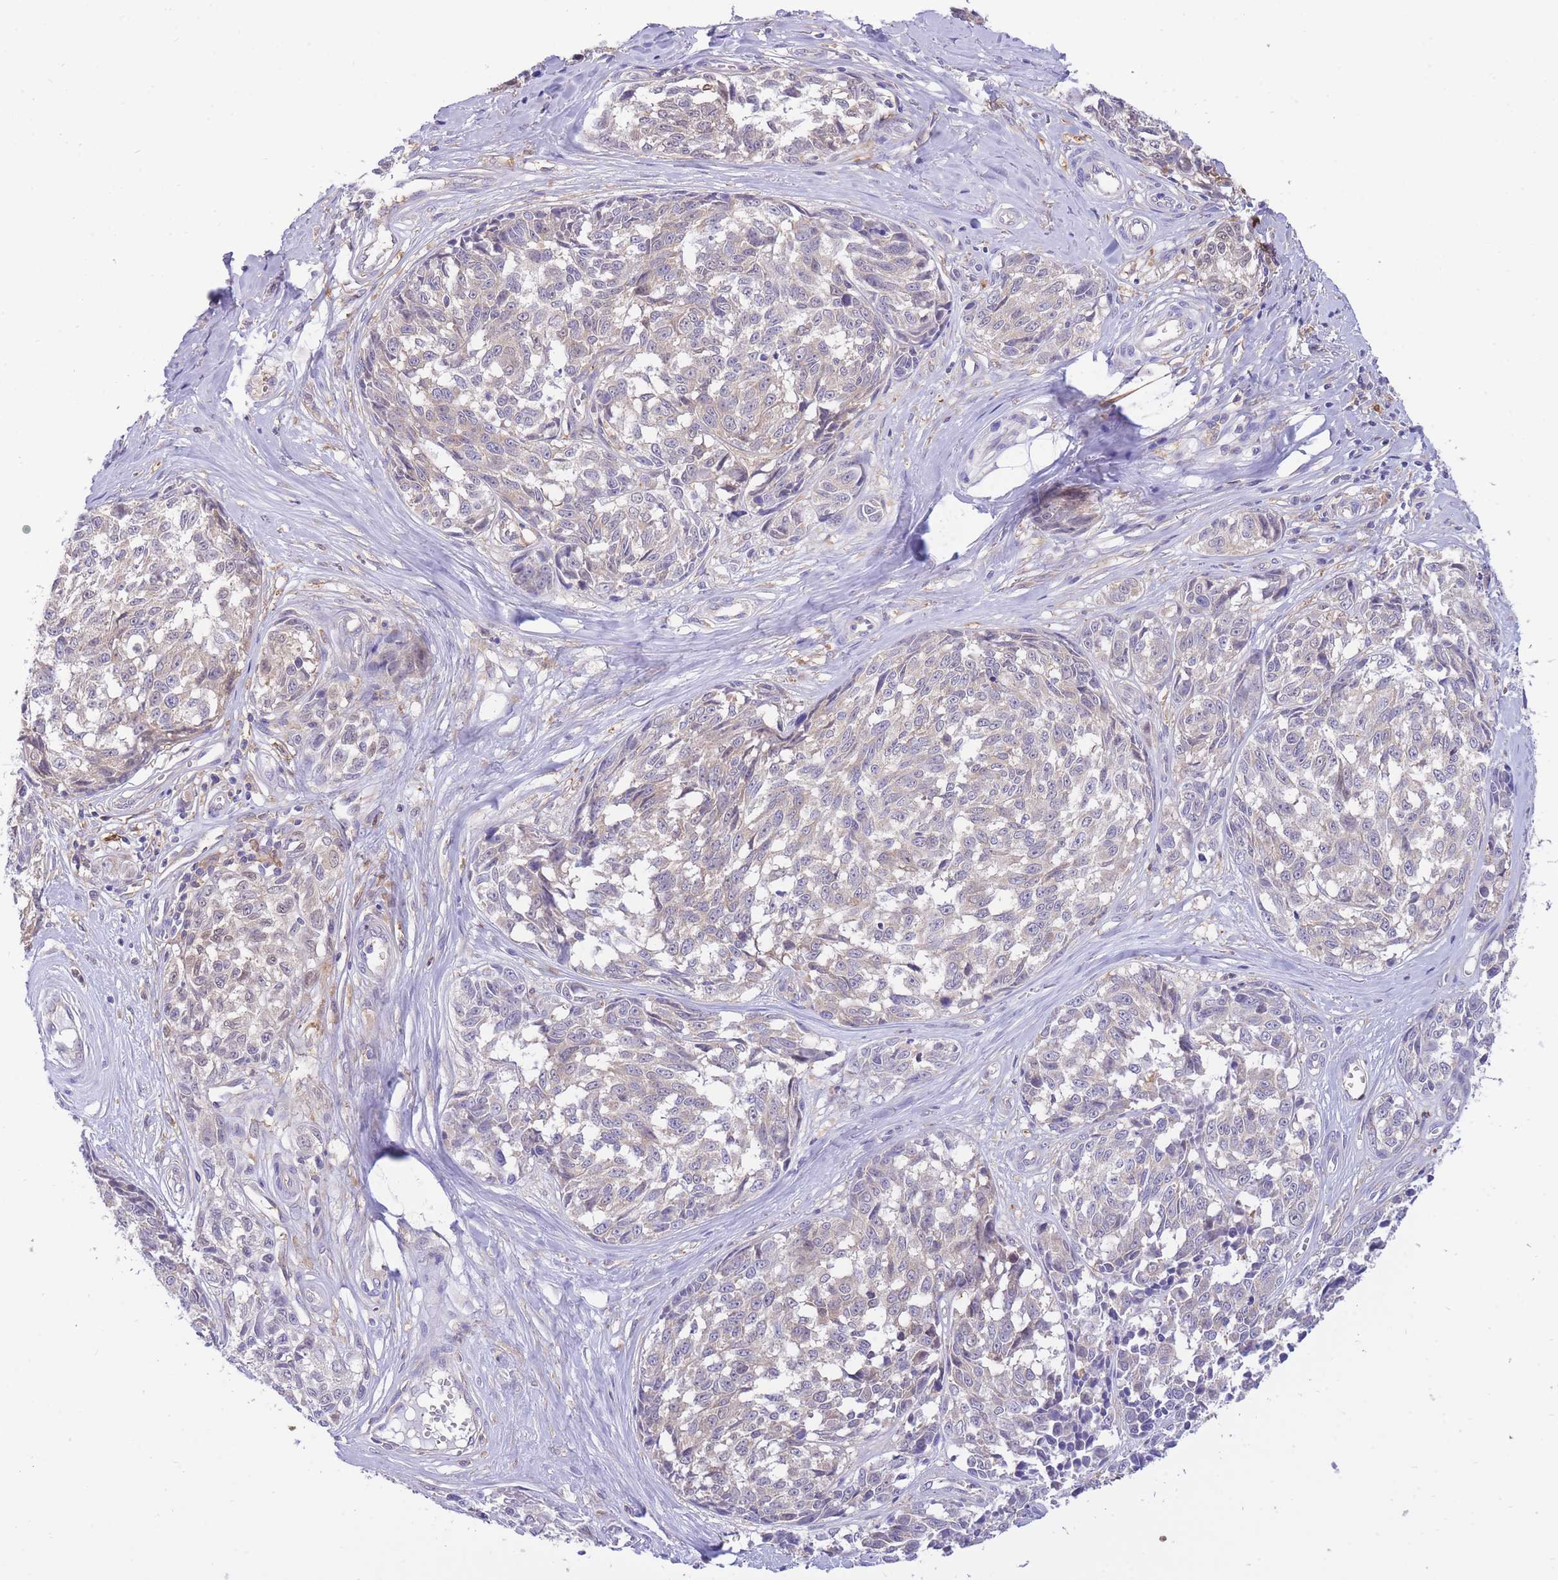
{"staining": {"intensity": "weak", "quantity": "25%-75%", "location": "cytoplasmic/membranous,nuclear"}, "tissue": "melanoma", "cell_type": "Tumor cells", "image_type": "cancer", "snomed": [{"axis": "morphology", "description": "Normal tissue, NOS"}, {"axis": "morphology", "description": "Malignant melanoma, NOS"}, {"axis": "topography", "description": "Skin"}], "caption": "Malignant melanoma stained for a protein (brown) reveals weak cytoplasmic/membranous and nuclear positive positivity in approximately 25%-75% of tumor cells.", "gene": "NAMPT", "patient": {"sex": "female", "age": 64}}